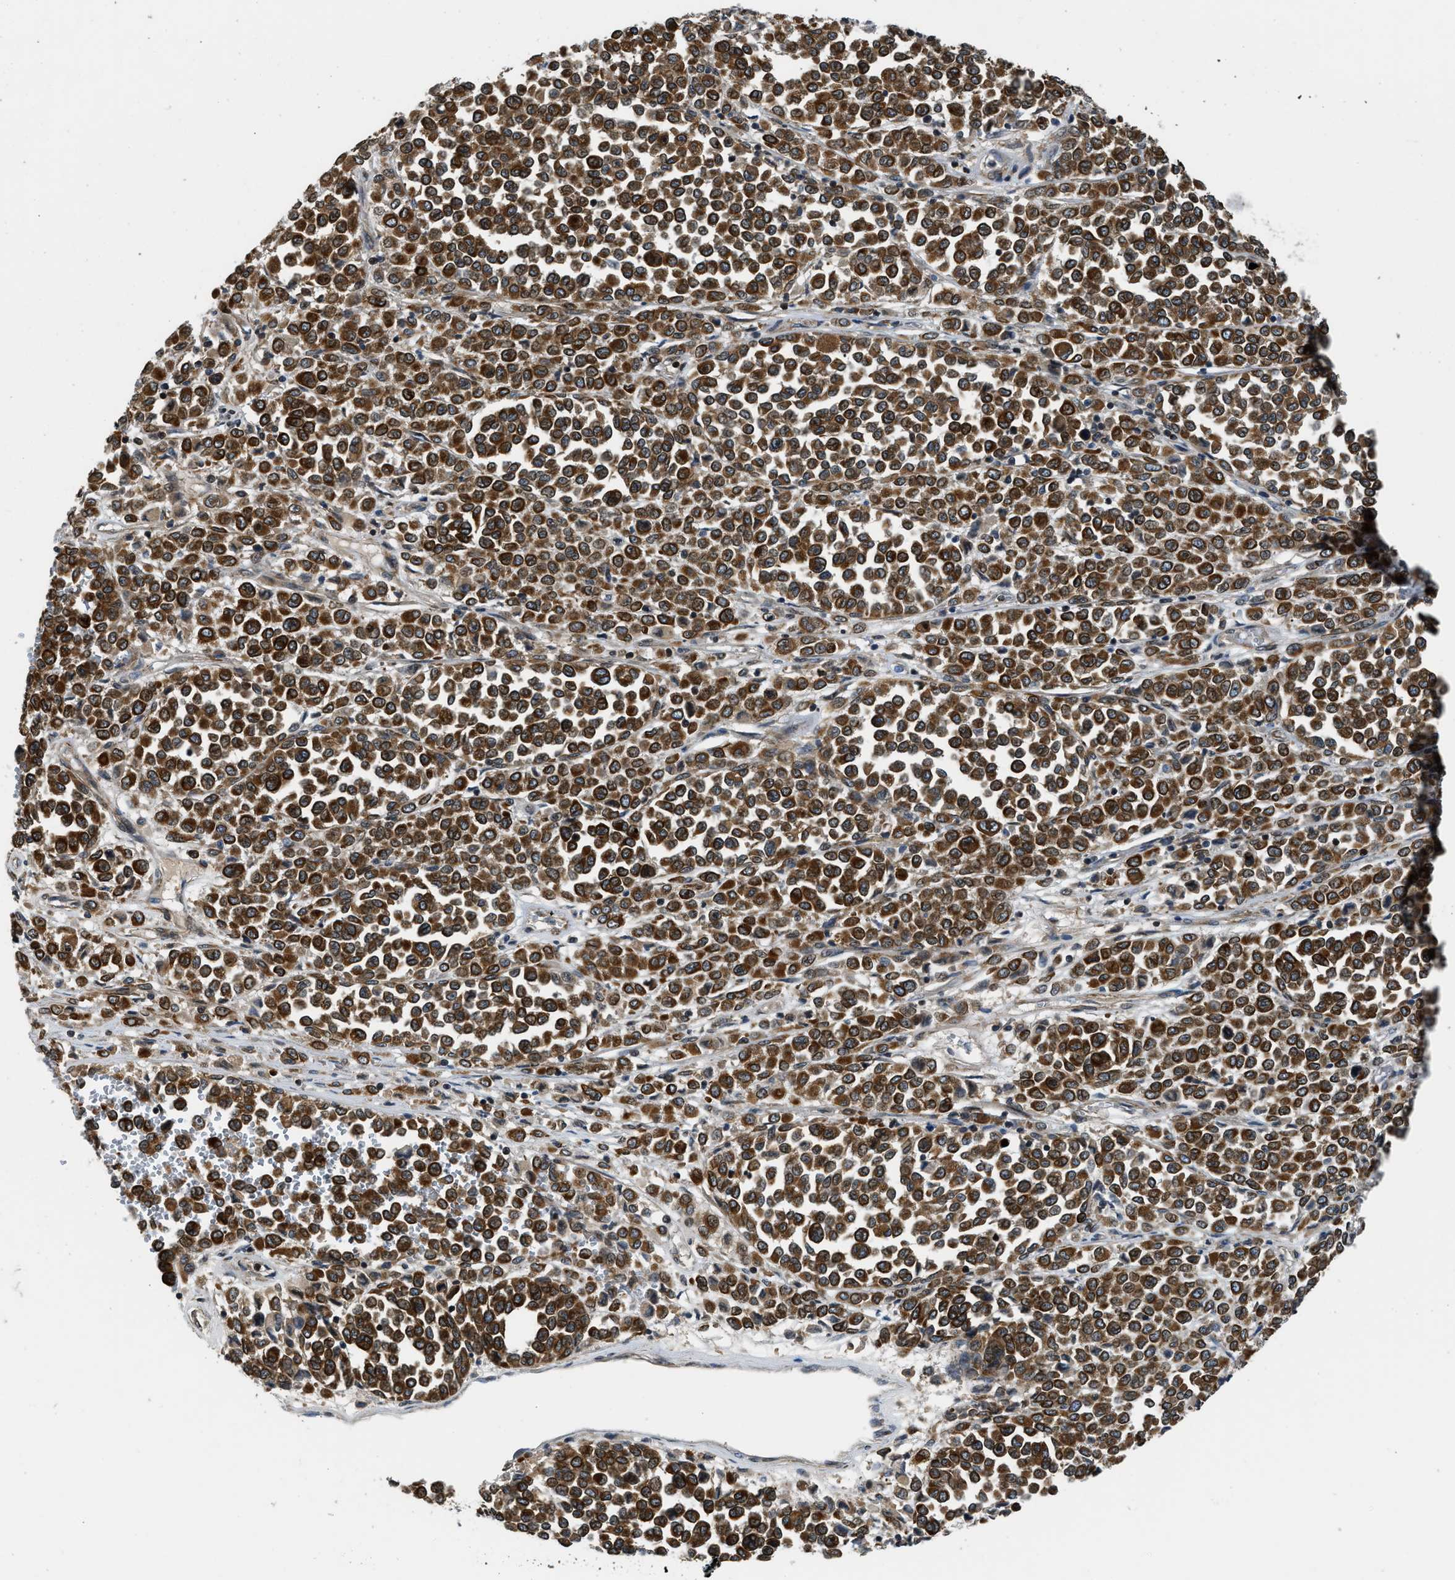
{"staining": {"intensity": "strong", "quantity": ">75%", "location": "cytoplasmic/membranous"}, "tissue": "melanoma", "cell_type": "Tumor cells", "image_type": "cancer", "snomed": [{"axis": "morphology", "description": "Malignant melanoma, Metastatic site"}, {"axis": "topography", "description": "Pancreas"}], "caption": "About >75% of tumor cells in melanoma demonstrate strong cytoplasmic/membranous protein positivity as visualized by brown immunohistochemical staining.", "gene": "RETREG3", "patient": {"sex": "female", "age": 30}}